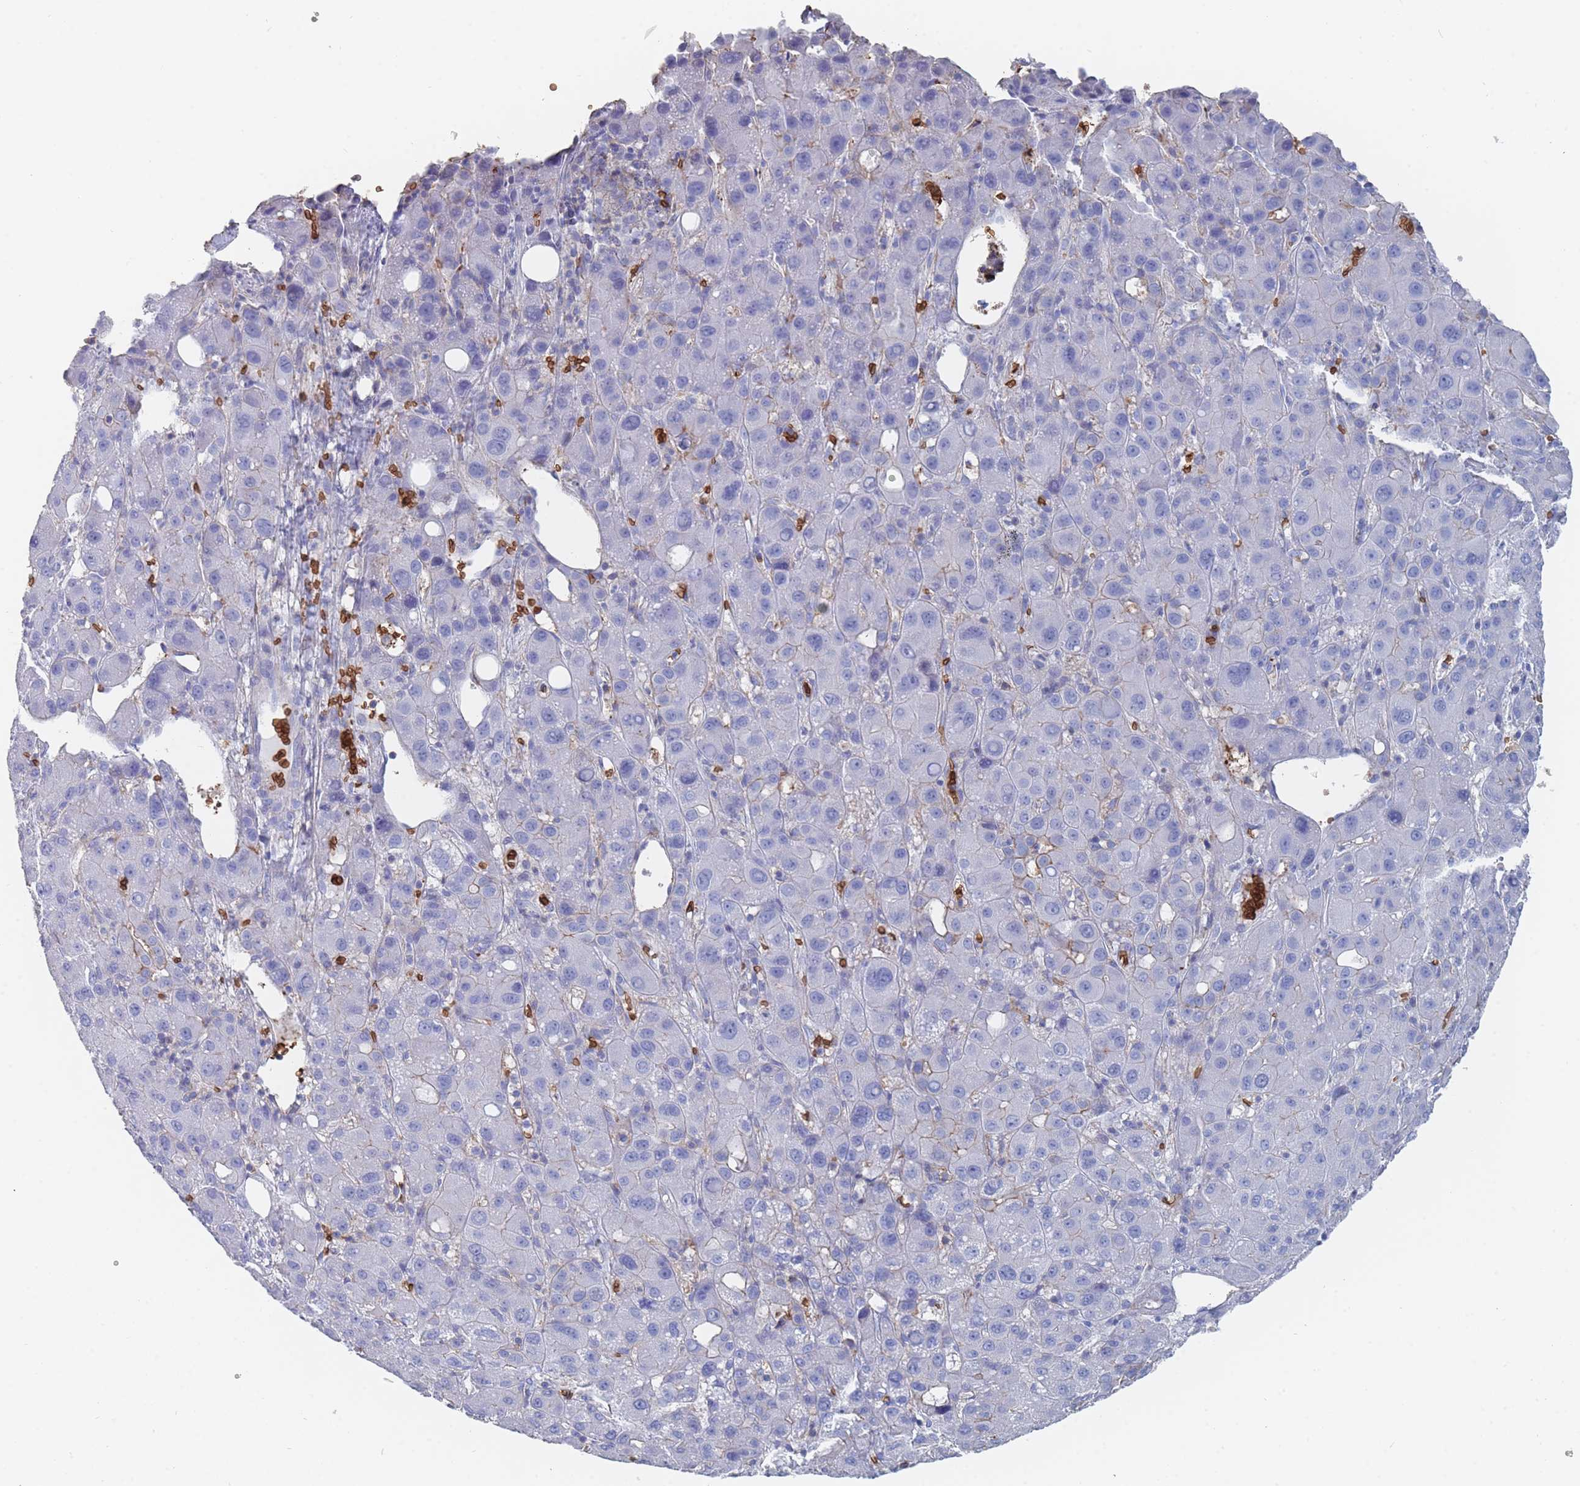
{"staining": {"intensity": "negative", "quantity": "none", "location": "none"}, "tissue": "liver cancer", "cell_type": "Tumor cells", "image_type": "cancer", "snomed": [{"axis": "morphology", "description": "Carcinoma, Hepatocellular, NOS"}, {"axis": "topography", "description": "Liver"}], "caption": "IHC of hepatocellular carcinoma (liver) reveals no positivity in tumor cells. (Immunohistochemistry, brightfield microscopy, high magnification).", "gene": "SLC2A1", "patient": {"sex": "male", "age": 55}}